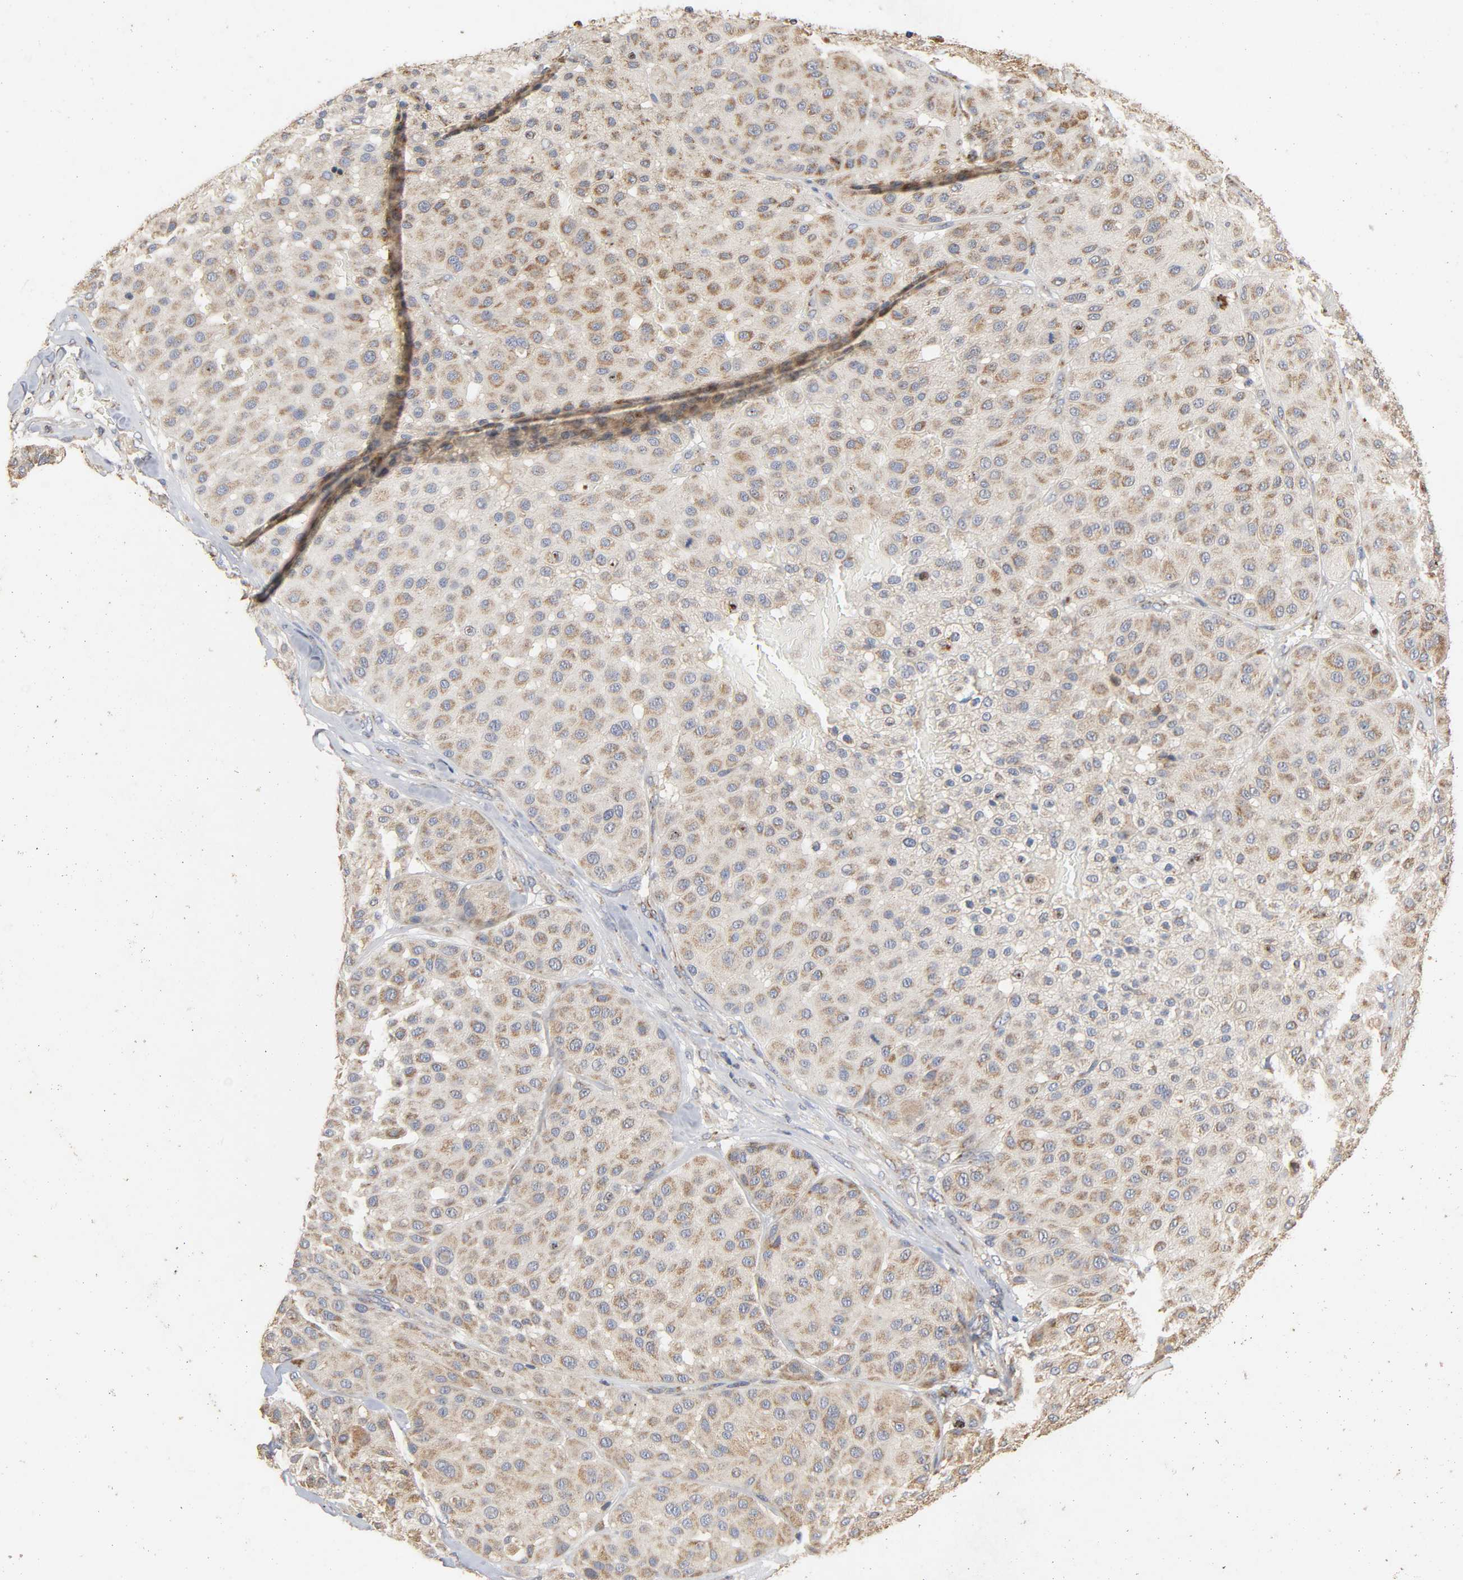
{"staining": {"intensity": "weak", "quantity": ">75%", "location": "cytoplasmic/membranous"}, "tissue": "melanoma", "cell_type": "Tumor cells", "image_type": "cancer", "snomed": [{"axis": "morphology", "description": "Normal tissue, NOS"}, {"axis": "morphology", "description": "Malignant melanoma, Metastatic site"}, {"axis": "topography", "description": "Skin"}], "caption": "Protein expression analysis of human malignant melanoma (metastatic site) reveals weak cytoplasmic/membranous positivity in about >75% of tumor cells.", "gene": "NDUFS3", "patient": {"sex": "male", "age": 41}}